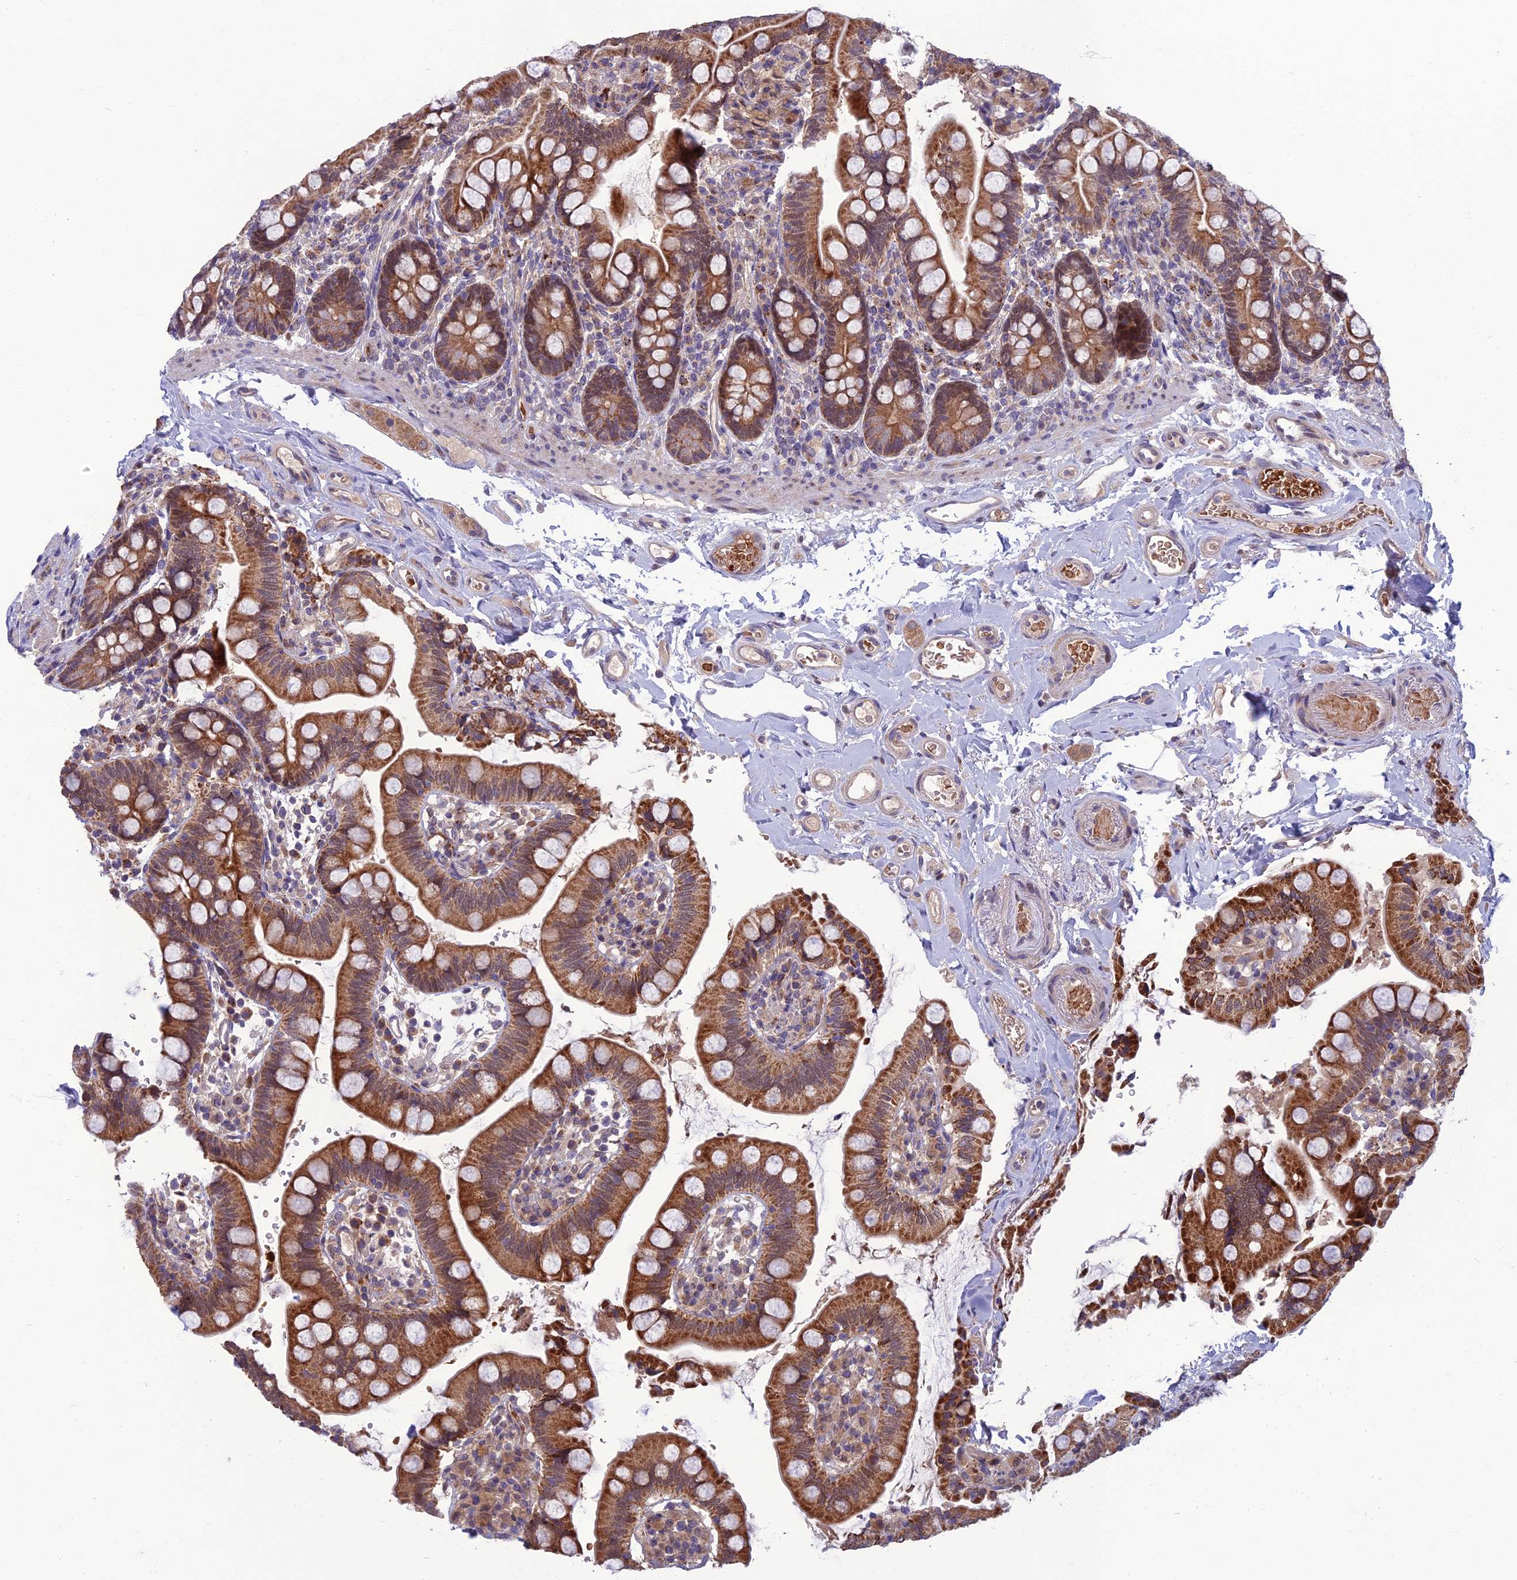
{"staining": {"intensity": "strong", "quantity": ">75%", "location": "cytoplasmic/membranous,nuclear"}, "tissue": "small intestine", "cell_type": "Glandular cells", "image_type": "normal", "snomed": [{"axis": "morphology", "description": "Normal tissue, NOS"}, {"axis": "topography", "description": "Small intestine"}], "caption": "Immunohistochemical staining of normal small intestine shows strong cytoplasmic/membranous,nuclear protein positivity in about >75% of glandular cells. Ihc stains the protein of interest in brown and the nuclei are stained blue.", "gene": "GIPC1", "patient": {"sex": "female", "age": 64}}